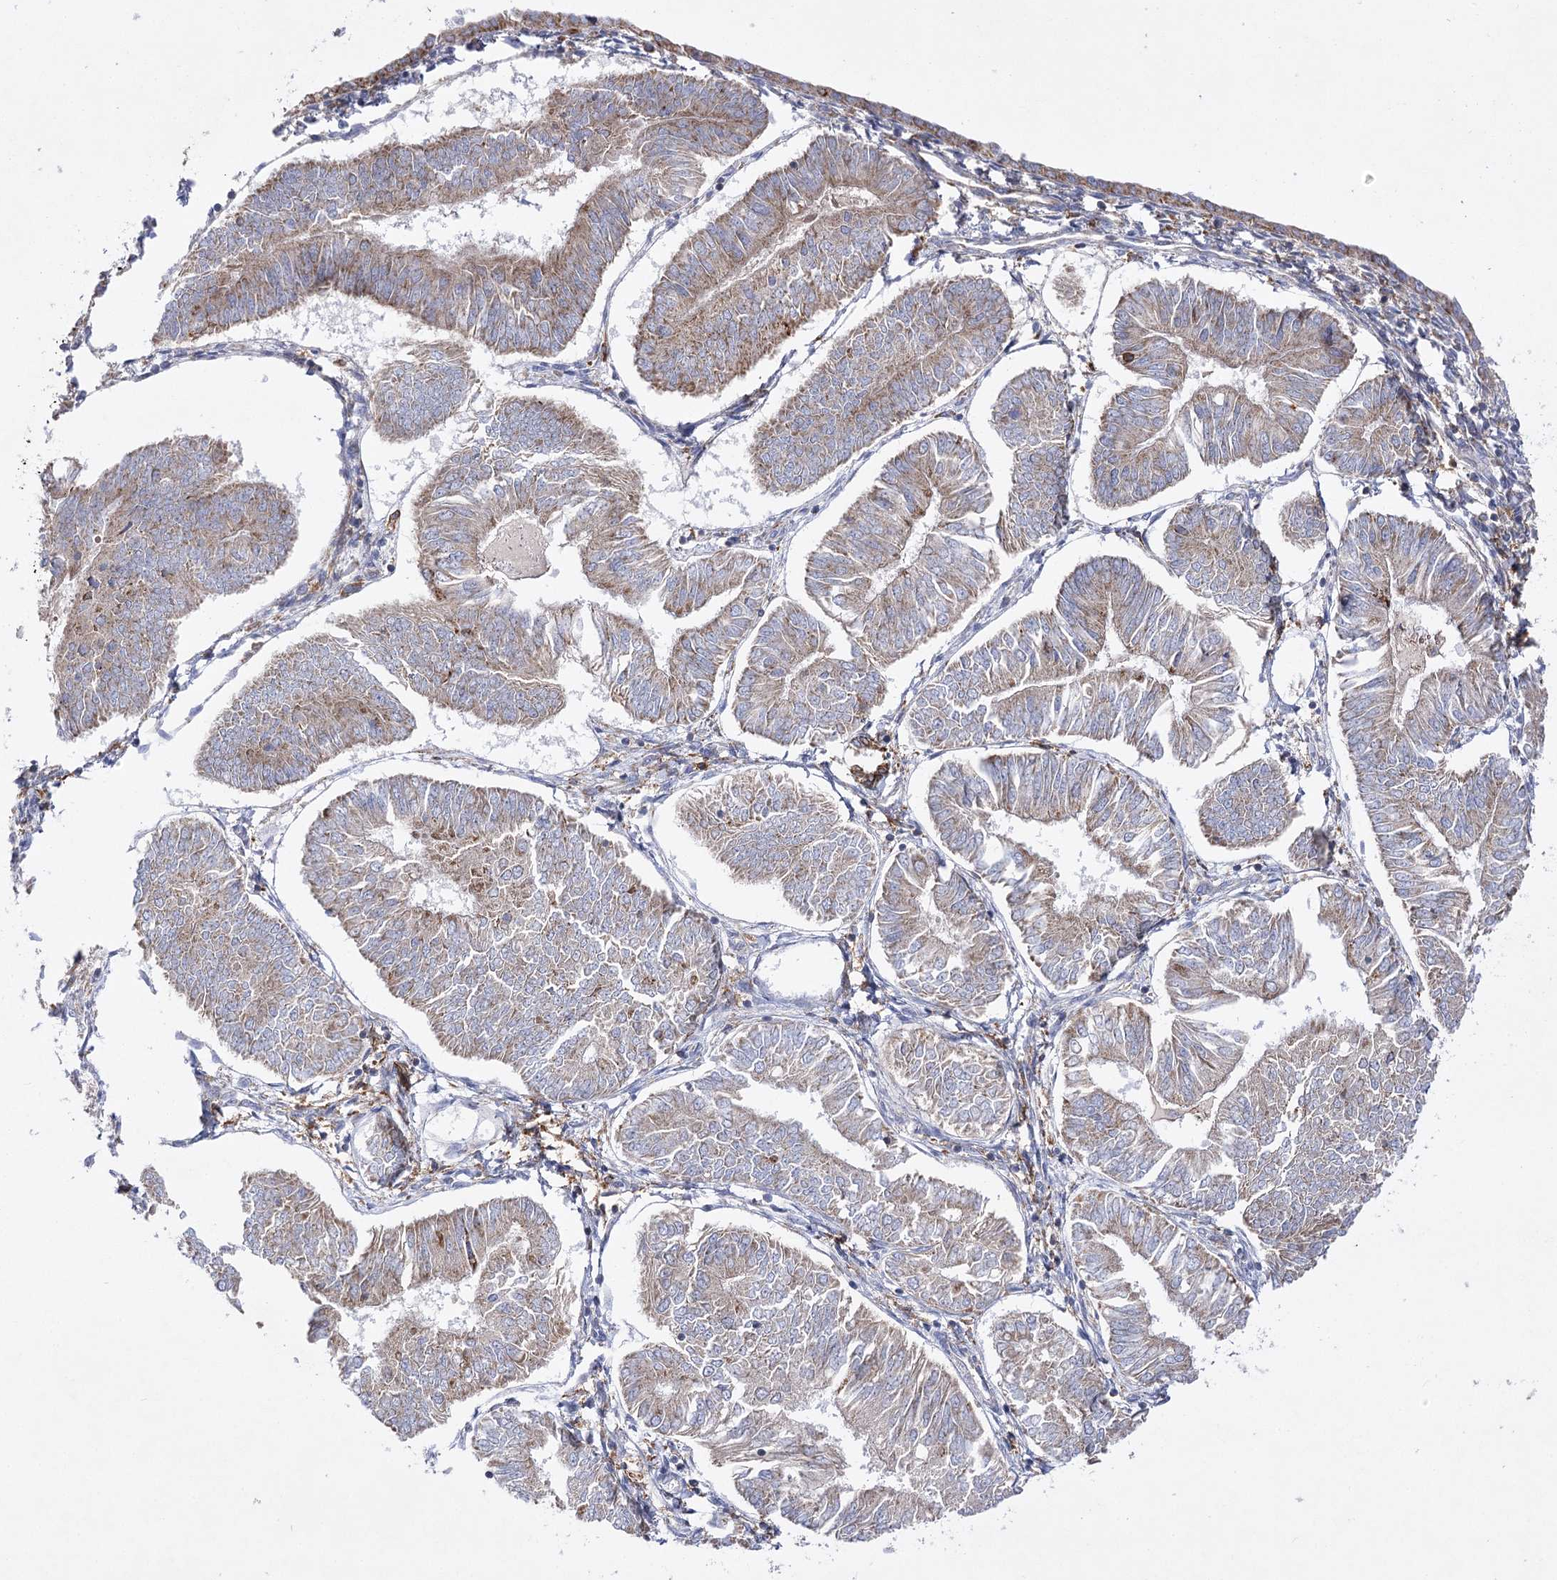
{"staining": {"intensity": "weak", "quantity": ">75%", "location": "cytoplasmic/membranous"}, "tissue": "endometrial cancer", "cell_type": "Tumor cells", "image_type": "cancer", "snomed": [{"axis": "morphology", "description": "Adenocarcinoma, NOS"}, {"axis": "topography", "description": "Endometrium"}], "caption": "About >75% of tumor cells in endometrial cancer exhibit weak cytoplasmic/membranous protein positivity as visualized by brown immunohistochemical staining.", "gene": "COX15", "patient": {"sex": "female", "age": 58}}